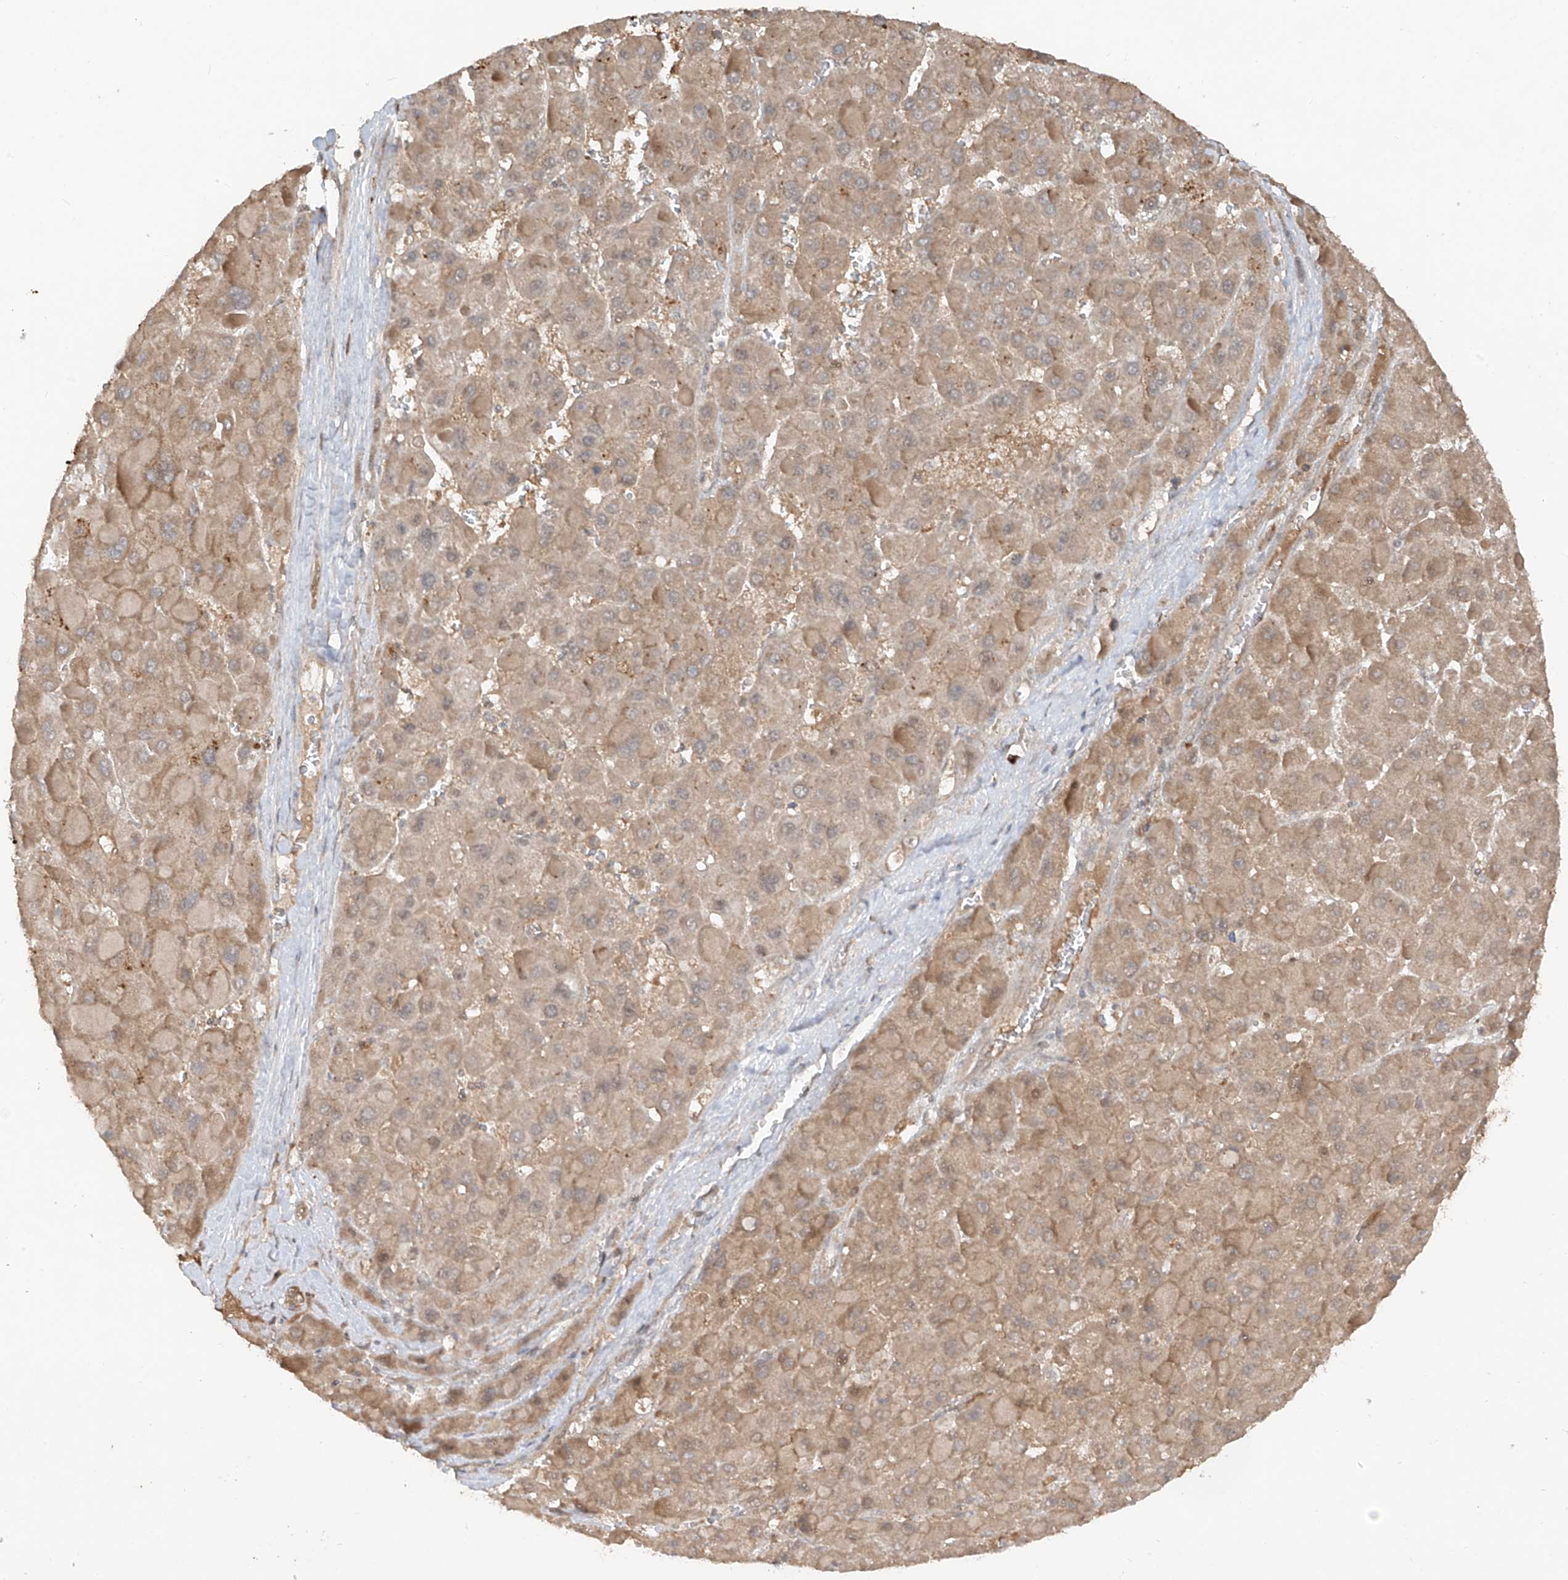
{"staining": {"intensity": "weak", "quantity": ">75%", "location": "cytoplasmic/membranous"}, "tissue": "liver cancer", "cell_type": "Tumor cells", "image_type": "cancer", "snomed": [{"axis": "morphology", "description": "Carcinoma, Hepatocellular, NOS"}, {"axis": "topography", "description": "Liver"}], "caption": "Immunohistochemistry photomicrograph of neoplastic tissue: human hepatocellular carcinoma (liver) stained using immunohistochemistry (IHC) exhibits low levels of weak protein expression localized specifically in the cytoplasmic/membranous of tumor cells, appearing as a cytoplasmic/membranous brown color.", "gene": "COLGALT2", "patient": {"sex": "female", "age": 73}}